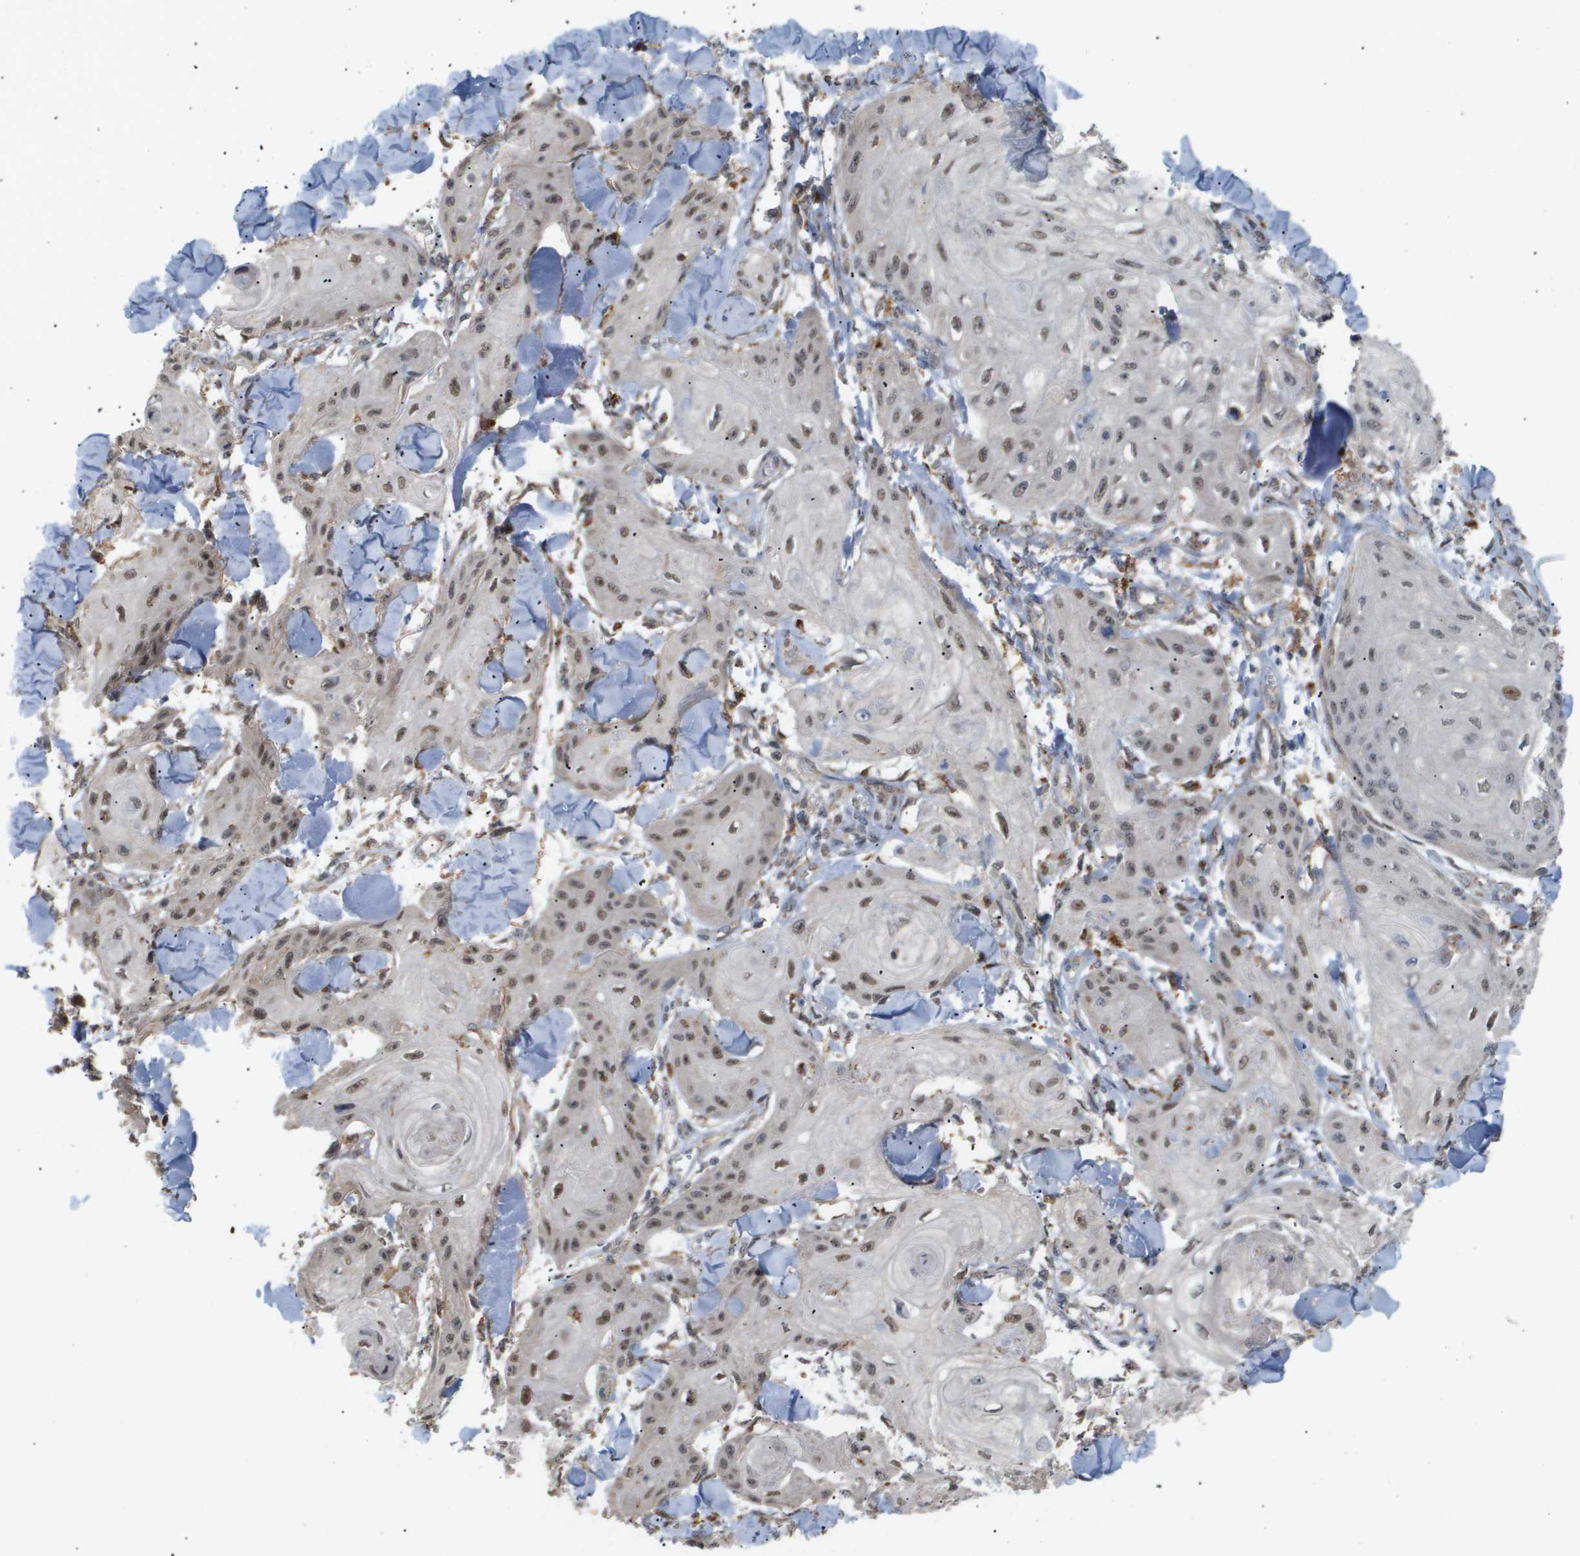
{"staining": {"intensity": "moderate", "quantity": "25%-75%", "location": "nuclear"}, "tissue": "skin cancer", "cell_type": "Tumor cells", "image_type": "cancer", "snomed": [{"axis": "morphology", "description": "Squamous cell carcinoma, NOS"}, {"axis": "topography", "description": "Skin"}], "caption": "A high-resolution image shows immunohistochemistry staining of skin cancer (squamous cell carcinoma), which shows moderate nuclear positivity in approximately 25%-75% of tumor cells.", "gene": "PDGFB", "patient": {"sex": "male", "age": 74}}